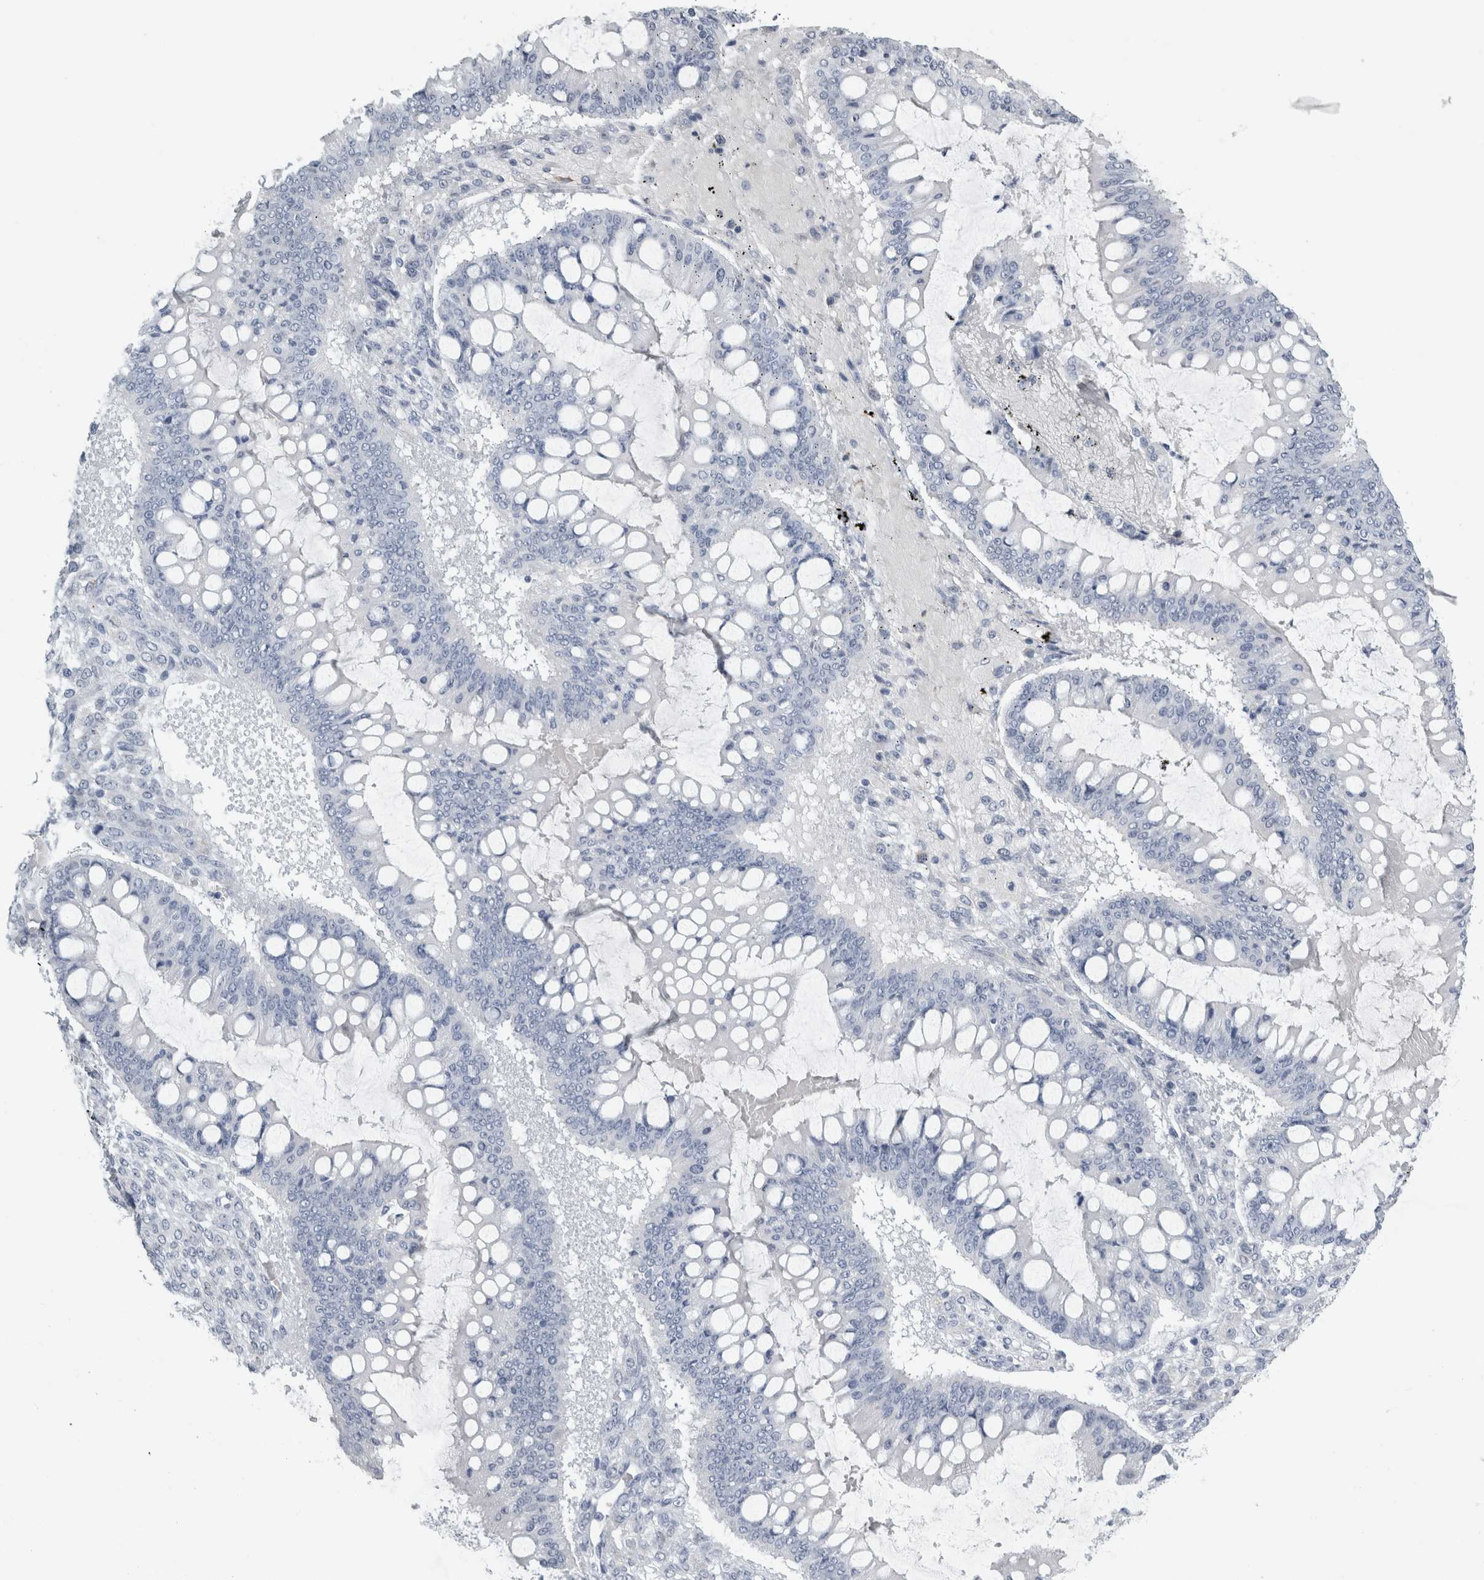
{"staining": {"intensity": "negative", "quantity": "none", "location": "none"}, "tissue": "ovarian cancer", "cell_type": "Tumor cells", "image_type": "cancer", "snomed": [{"axis": "morphology", "description": "Cystadenocarcinoma, mucinous, NOS"}, {"axis": "topography", "description": "Ovary"}], "caption": "There is no significant positivity in tumor cells of ovarian cancer (mucinous cystadenocarcinoma).", "gene": "FXYD7", "patient": {"sex": "female", "age": 73}}